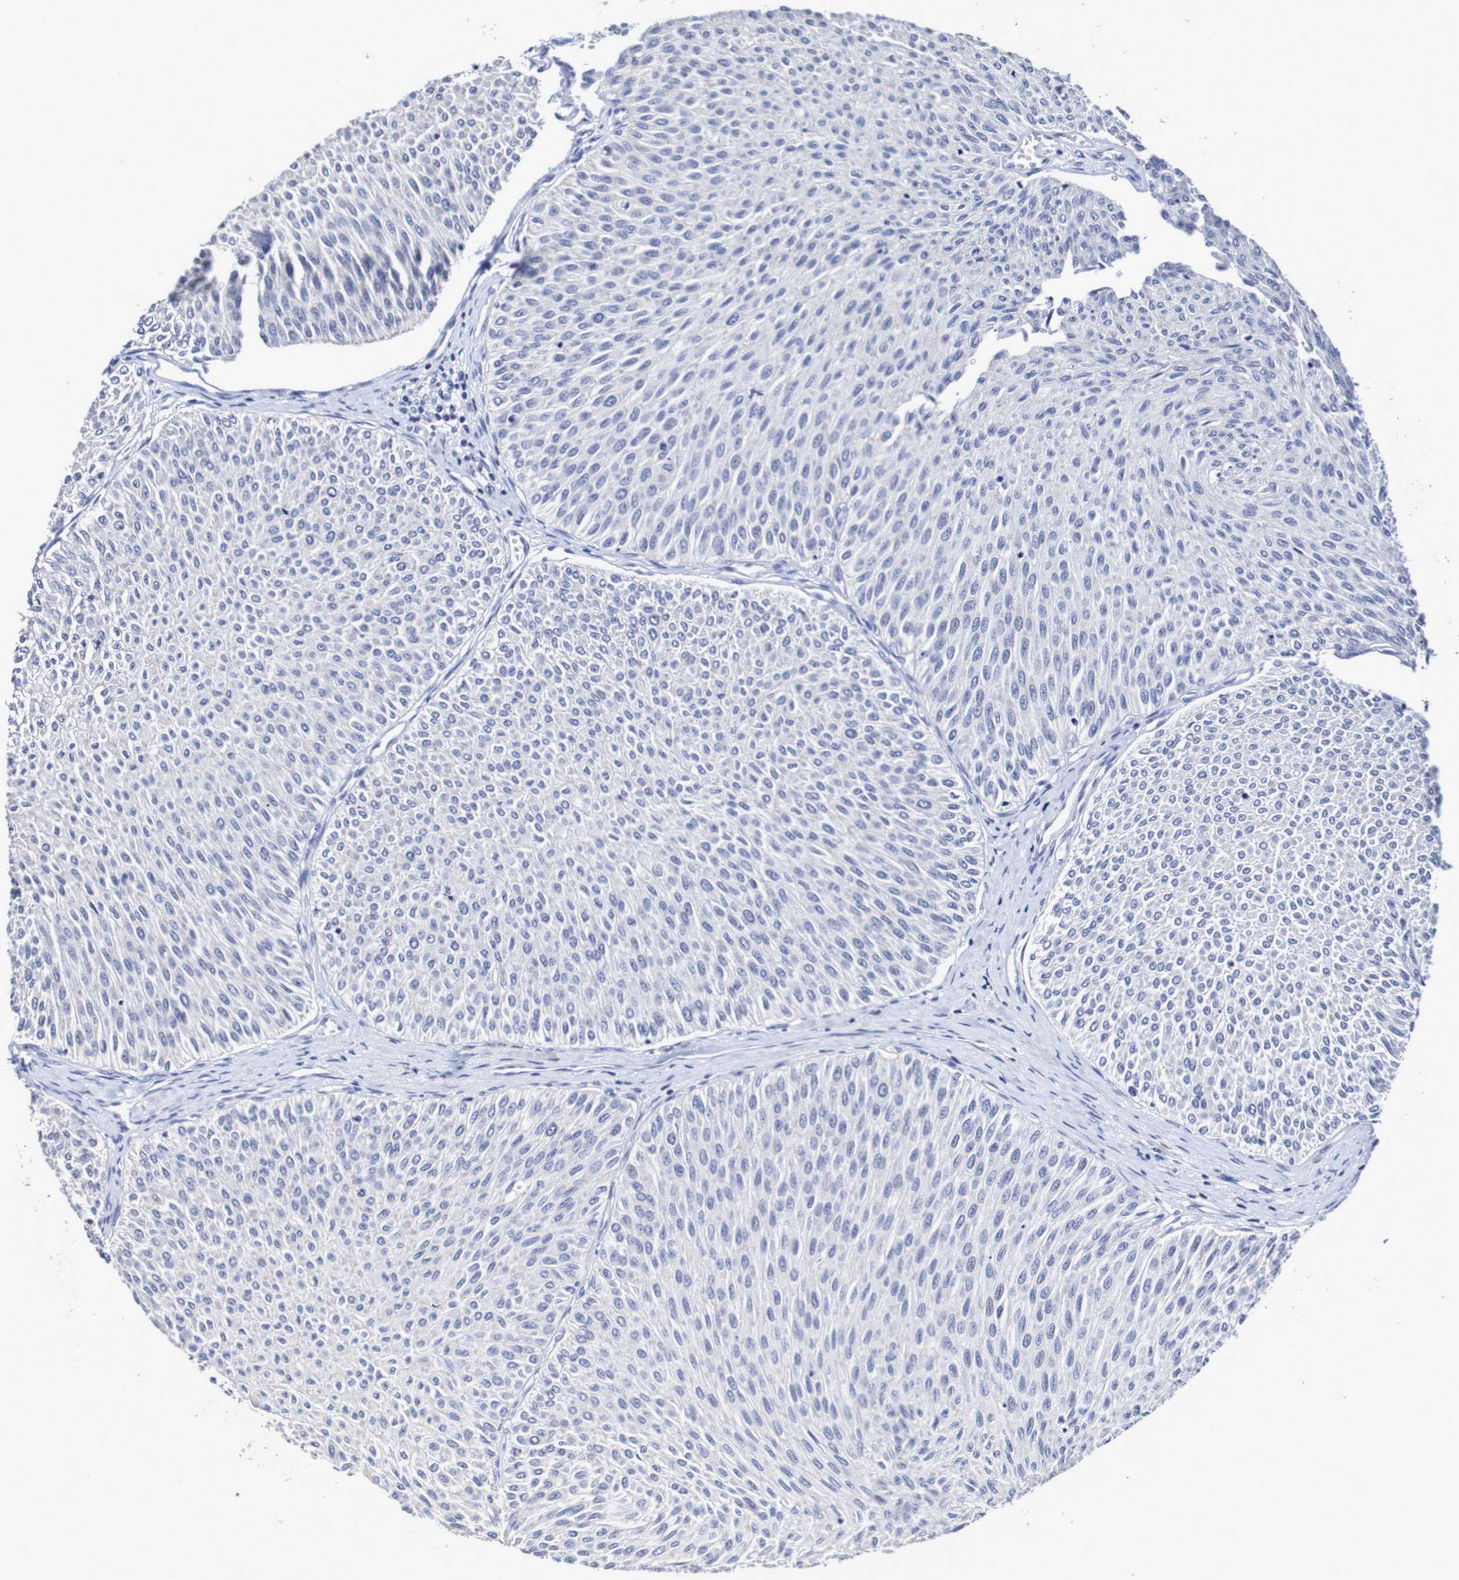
{"staining": {"intensity": "negative", "quantity": "none", "location": "none"}, "tissue": "urothelial cancer", "cell_type": "Tumor cells", "image_type": "cancer", "snomed": [{"axis": "morphology", "description": "Urothelial carcinoma, Low grade"}, {"axis": "topography", "description": "Urinary bladder"}], "caption": "IHC of human urothelial cancer demonstrates no staining in tumor cells. The staining was performed using DAB to visualize the protein expression in brown, while the nuclei were stained in blue with hematoxylin (Magnification: 20x).", "gene": "ACVR1C", "patient": {"sex": "male", "age": 78}}